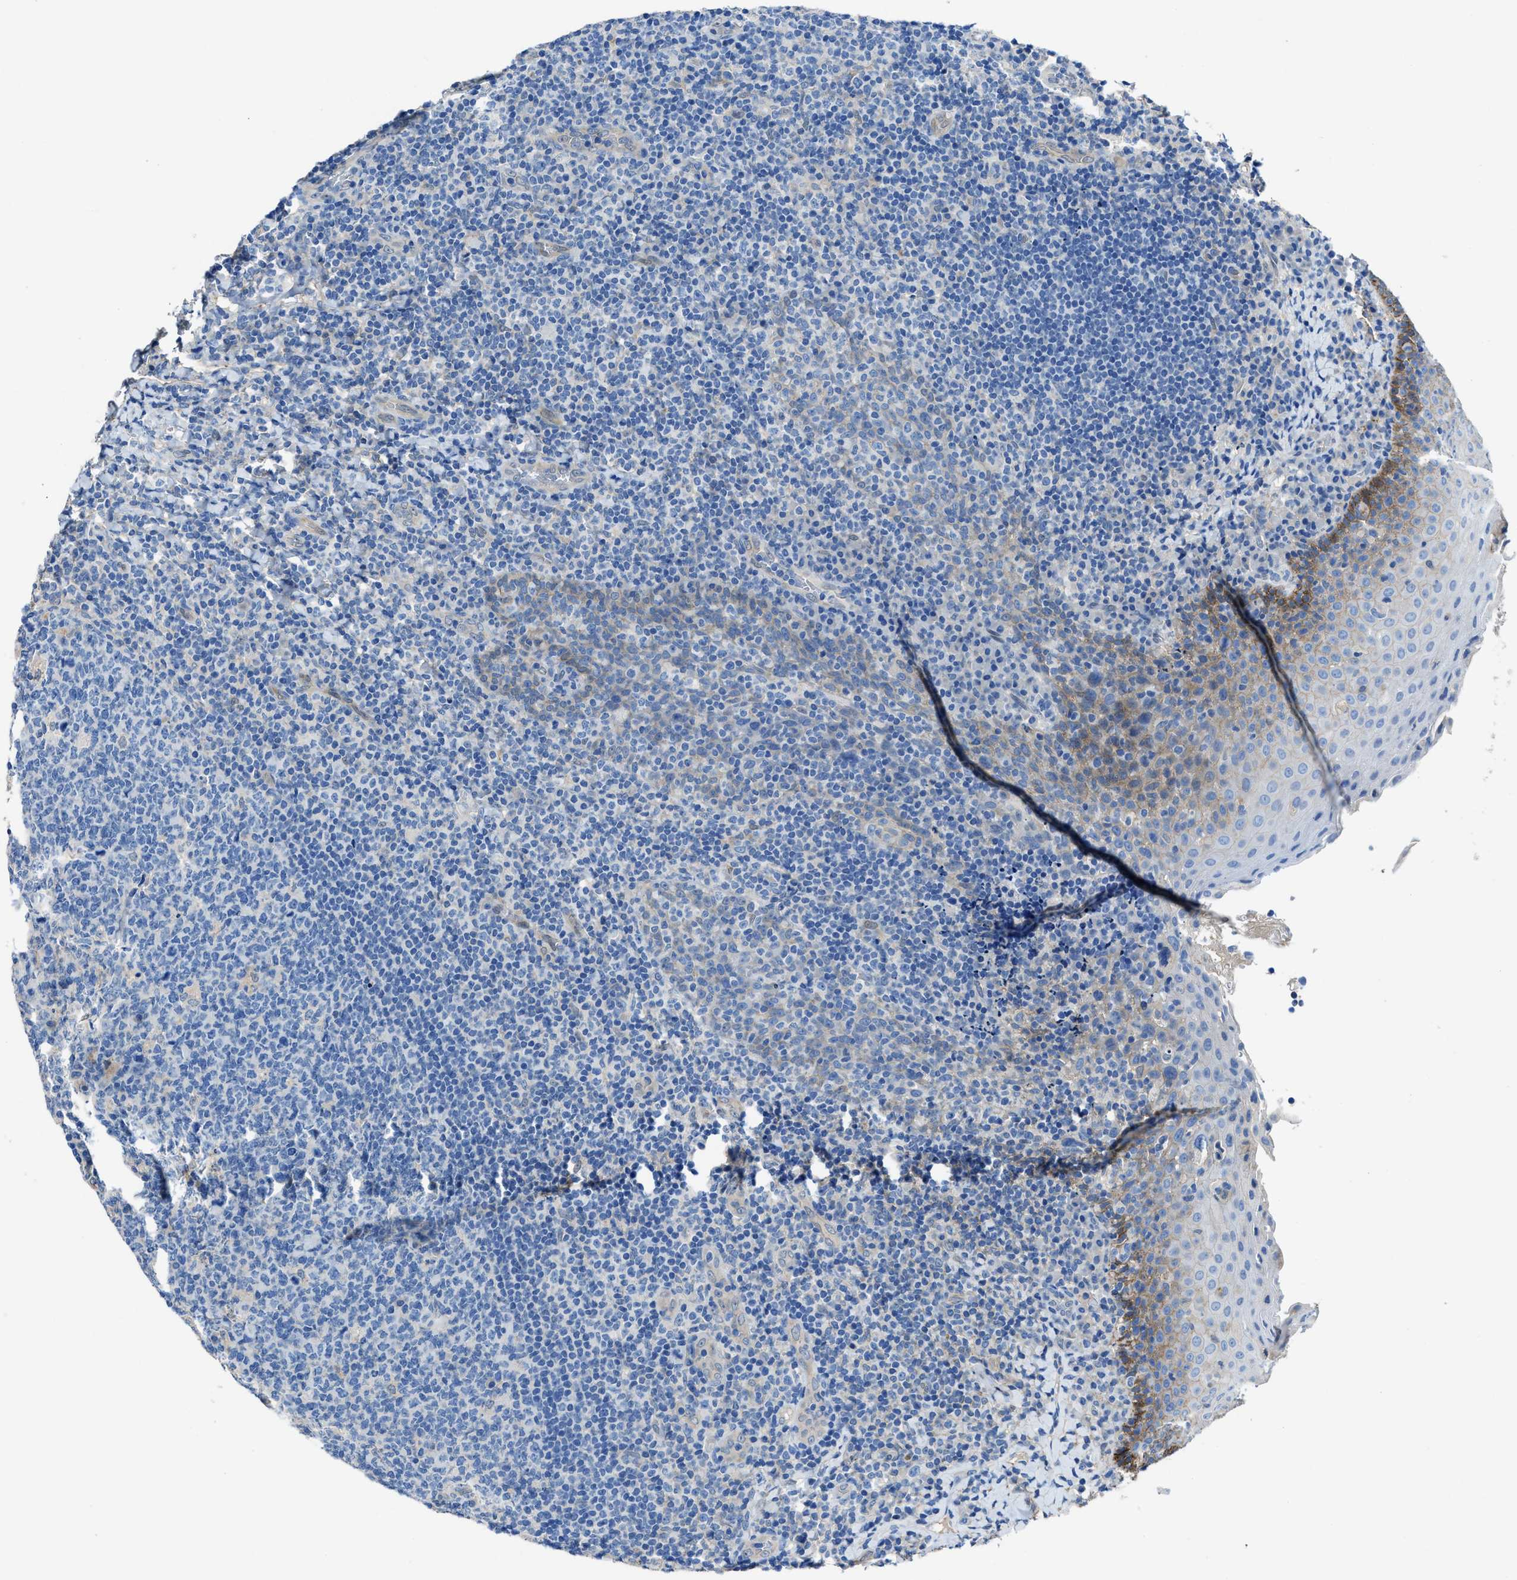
{"staining": {"intensity": "negative", "quantity": "none", "location": "none"}, "tissue": "tonsil", "cell_type": "Germinal center cells", "image_type": "normal", "snomed": [{"axis": "morphology", "description": "Normal tissue, NOS"}, {"axis": "topography", "description": "Tonsil"}], "caption": "Tonsil stained for a protein using IHC reveals no staining germinal center cells.", "gene": "PTGFRN", "patient": {"sex": "male", "age": 17}}